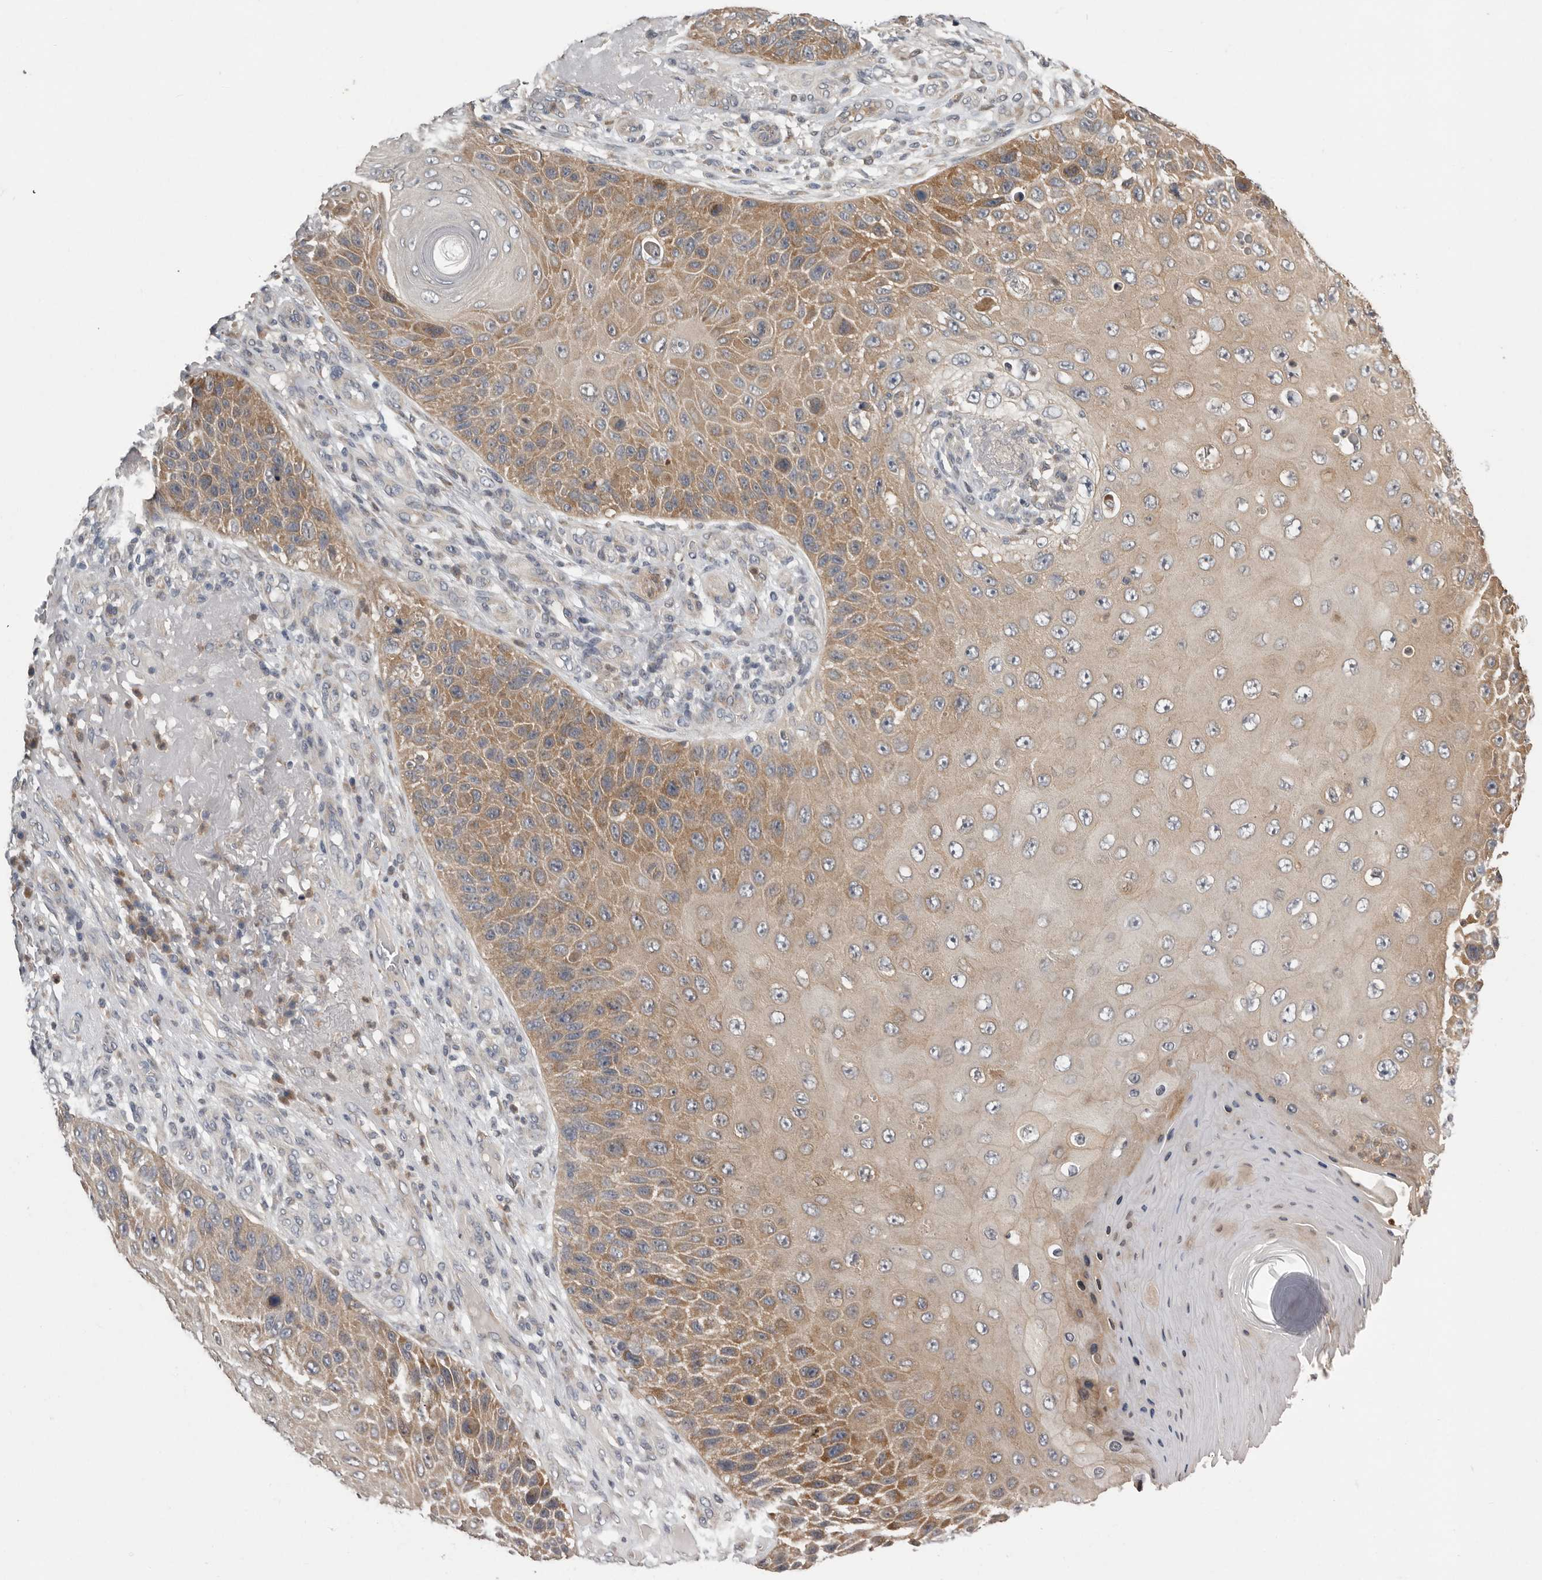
{"staining": {"intensity": "moderate", "quantity": ">75%", "location": "cytoplasmic/membranous"}, "tissue": "skin cancer", "cell_type": "Tumor cells", "image_type": "cancer", "snomed": [{"axis": "morphology", "description": "Squamous cell carcinoma, NOS"}, {"axis": "topography", "description": "Skin"}], "caption": "About >75% of tumor cells in human skin squamous cell carcinoma show moderate cytoplasmic/membranous protein positivity as visualized by brown immunohistochemical staining.", "gene": "RALGPS2", "patient": {"sex": "female", "age": 88}}